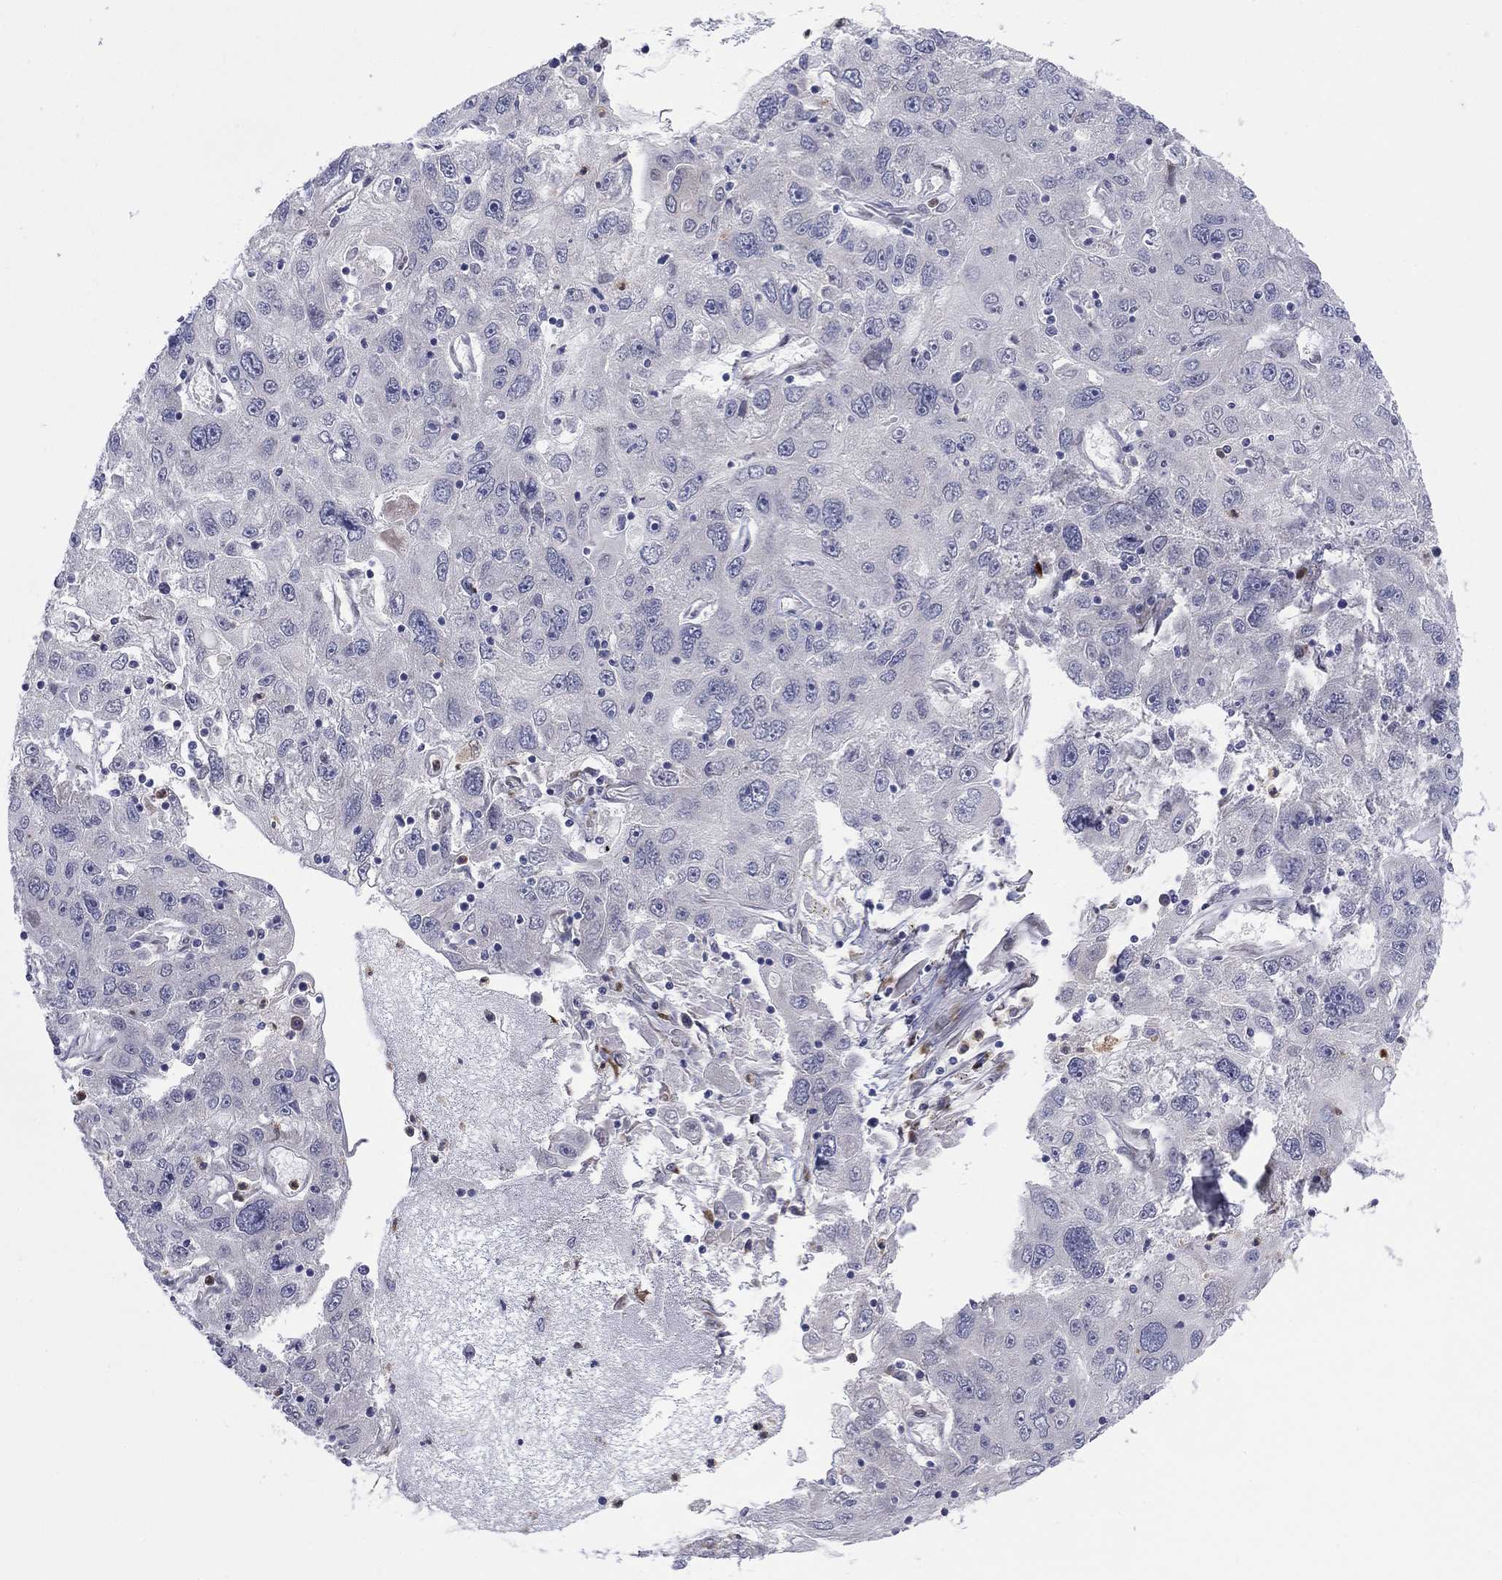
{"staining": {"intensity": "negative", "quantity": "none", "location": "none"}, "tissue": "stomach cancer", "cell_type": "Tumor cells", "image_type": "cancer", "snomed": [{"axis": "morphology", "description": "Adenocarcinoma, NOS"}, {"axis": "topography", "description": "Stomach"}], "caption": "Immunohistochemistry (IHC) histopathology image of stomach adenocarcinoma stained for a protein (brown), which reveals no expression in tumor cells.", "gene": "TTC21B", "patient": {"sex": "male", "age": 56}}